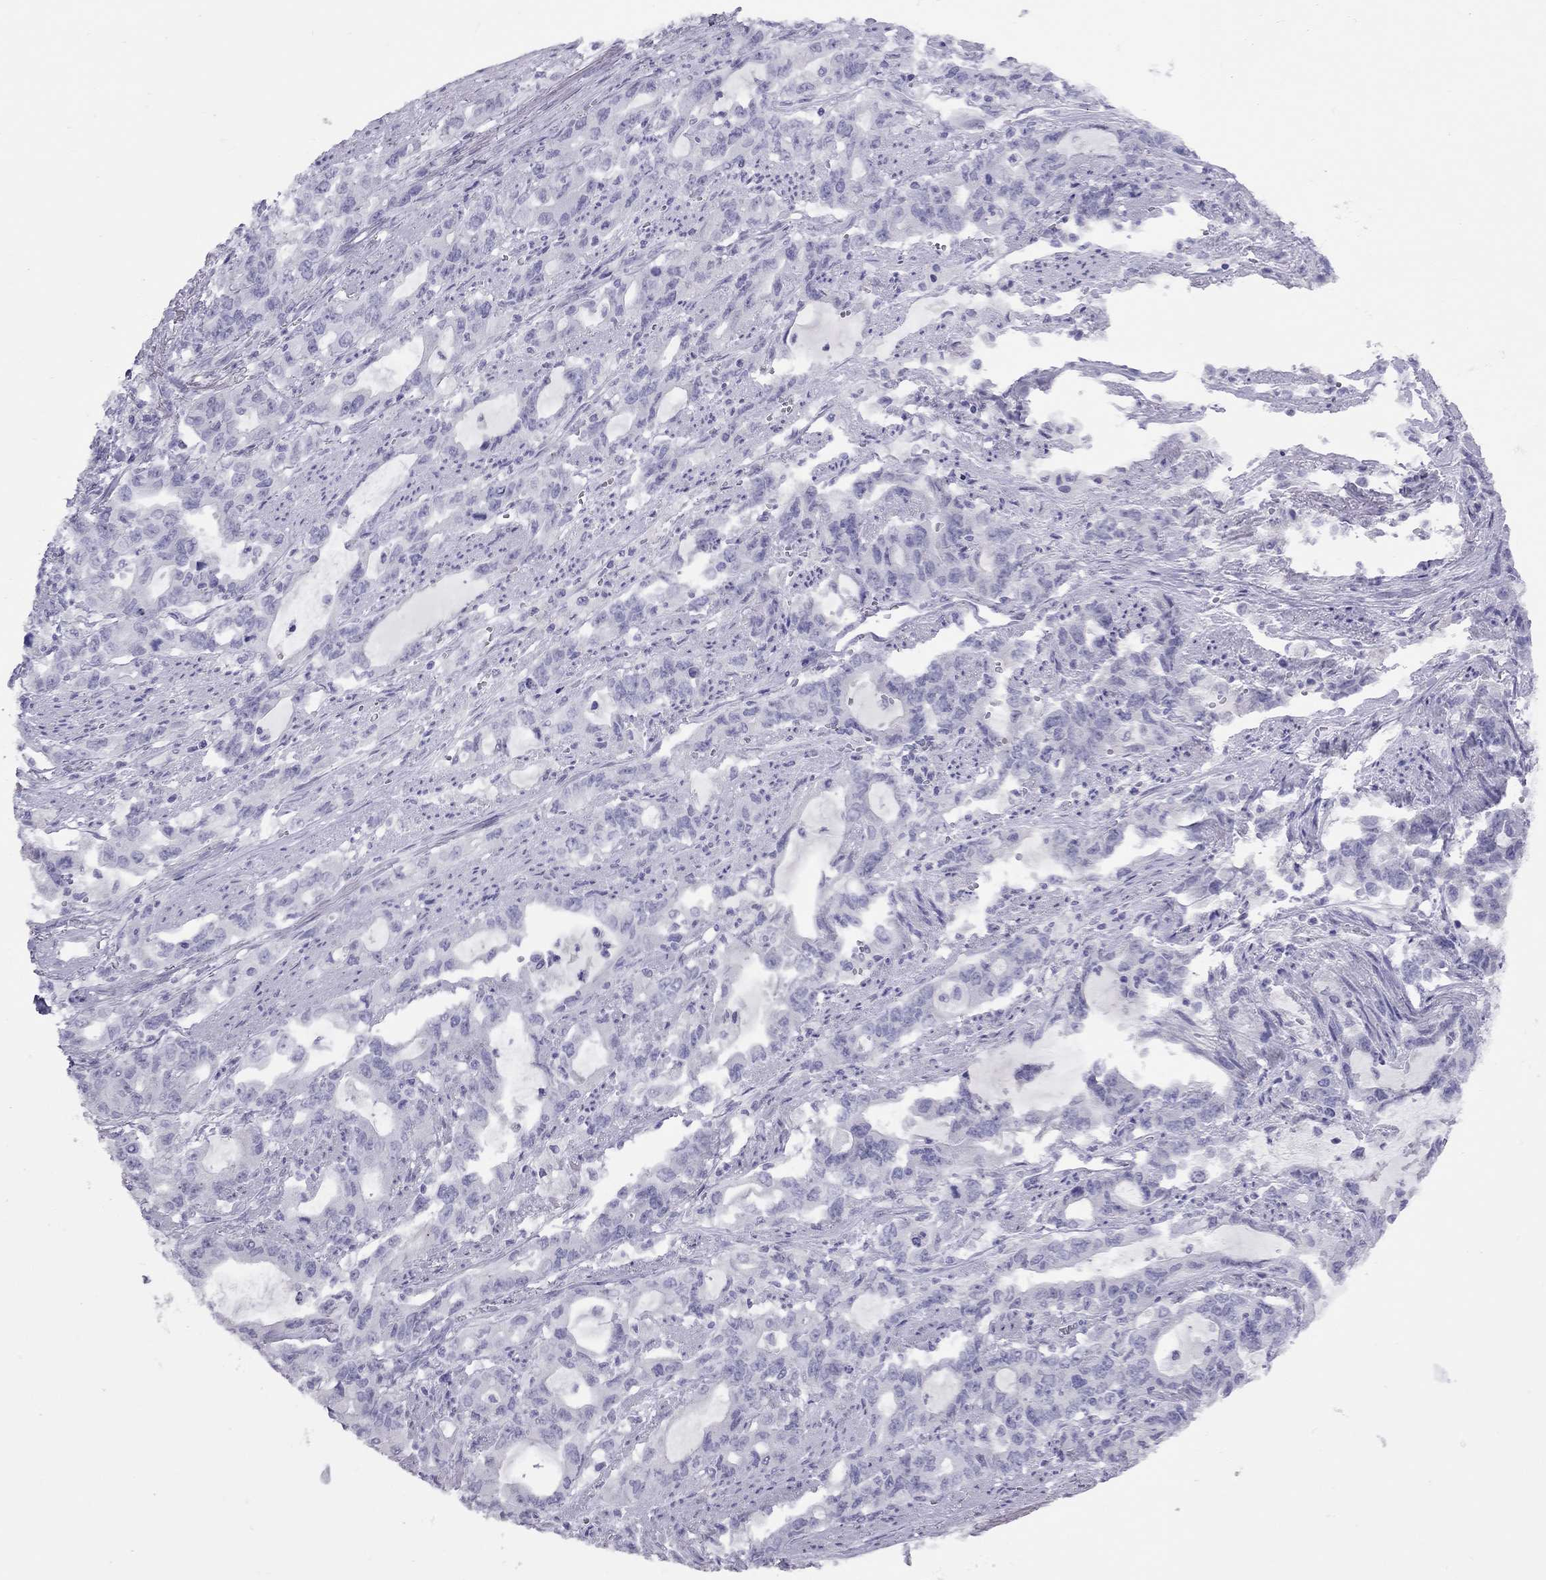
{"staining": {"intensity": "negative", "quantity": "none", "location": "none"}, "tissue": "stomach cancer", "cell_type": "Tumor cells", "image_type": "cancer", "snomed": [{"axis": "morphology", "description": "Adenocarcinoma, NOS"}, {"axis": "topography", "description": "Stomach, upper"}], "caption": "Stomach cancer was stained to show a protein in brown. There is no significant expression in tumor cells.", "gene": "STAG3", "patient": {"sex": "male", "age": 85}}